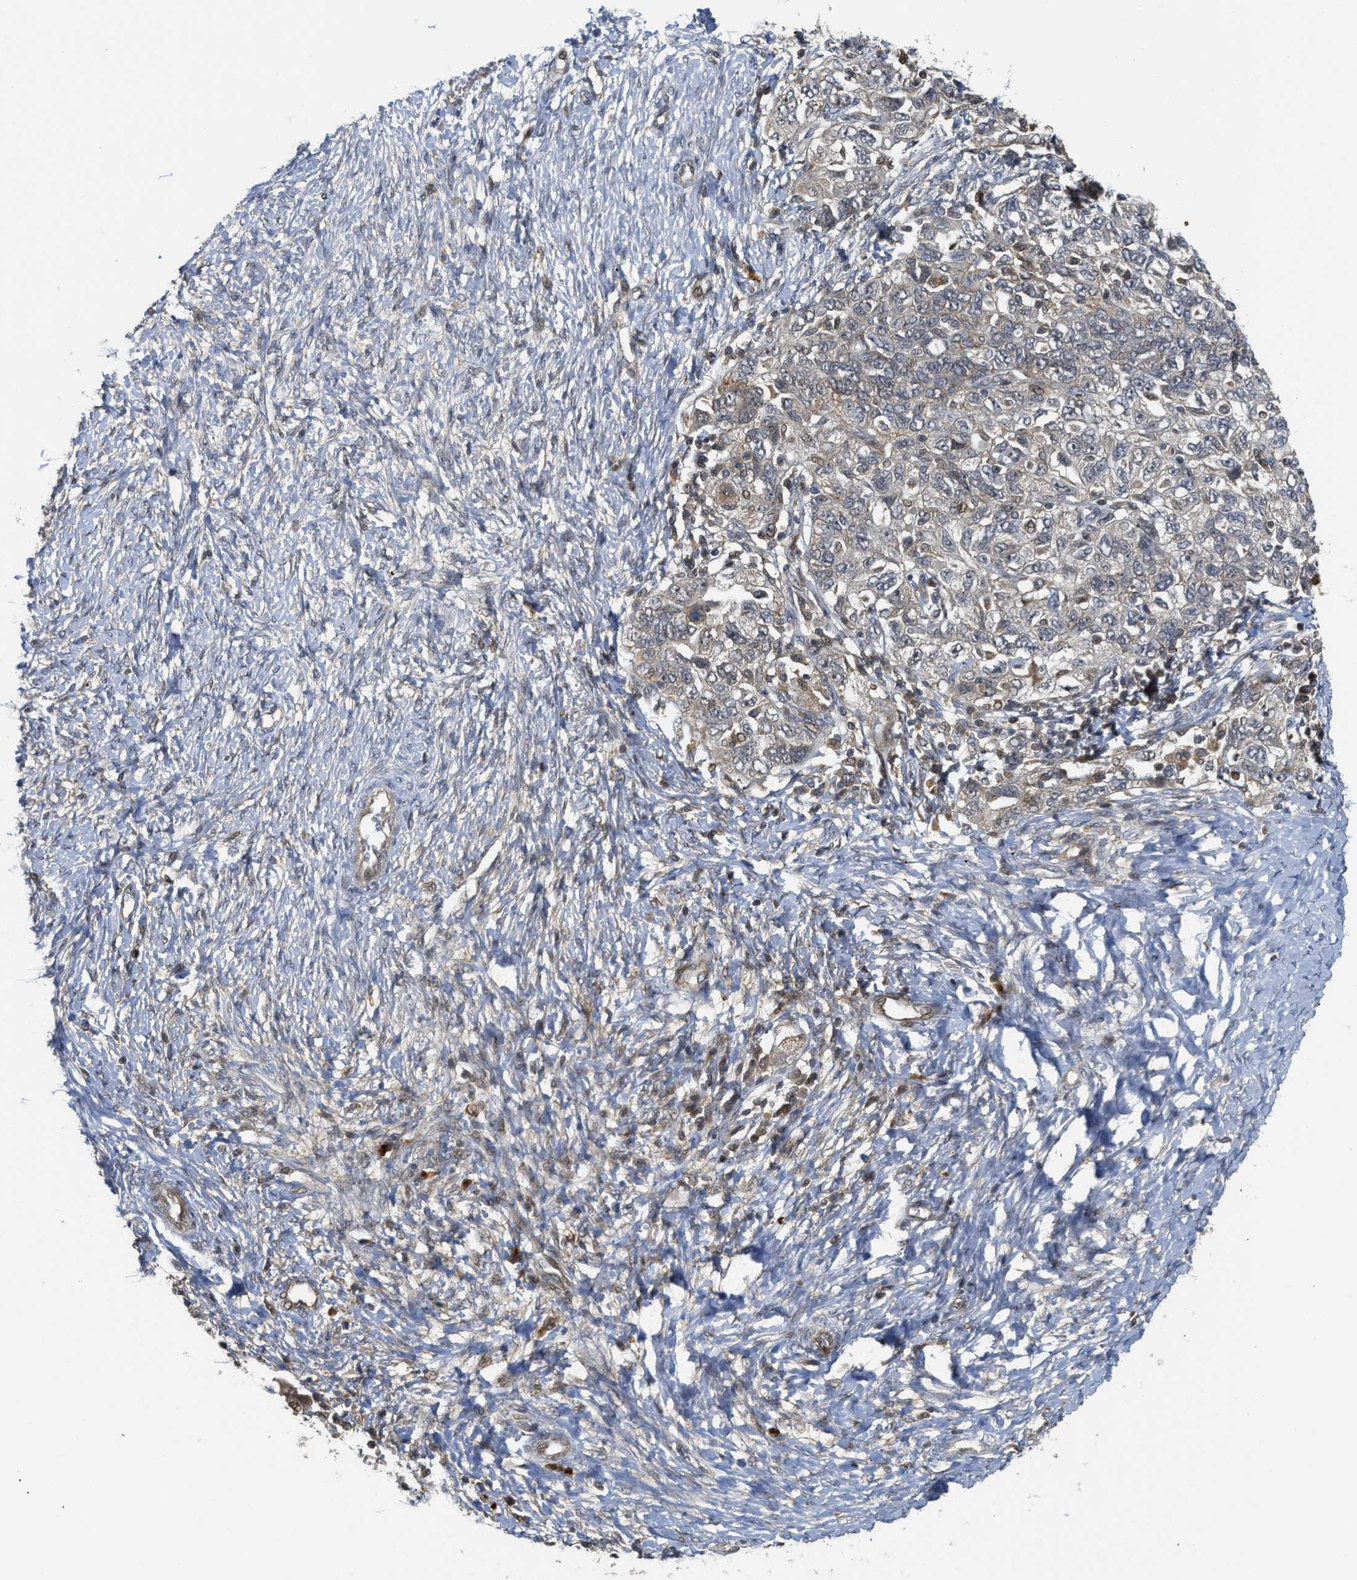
{"staining": {"intensity": "weak", "quantity": "<25%", "location": "cytoplasmic/membranous"}, "tissue": "ovarian cancer", "cell_type": "Tumor cells", "image_type": "cancer", "snomed": [{"axis": "morphology", "description": "Carcinoma, NOS"}, {"axis": "morphology", "description": "Cystadenocarcinoma, serous, NOS"}, {"axis": "topography", "description": "Ovary"}], "caption": "Immunohistochemistry (IHC) image of human ovarian cancer stained for a protein (brown), which demonstrates no staining in tumor cells.", "gene": "DNAJC28", "patient": {"sex": "female", "age": 69}}